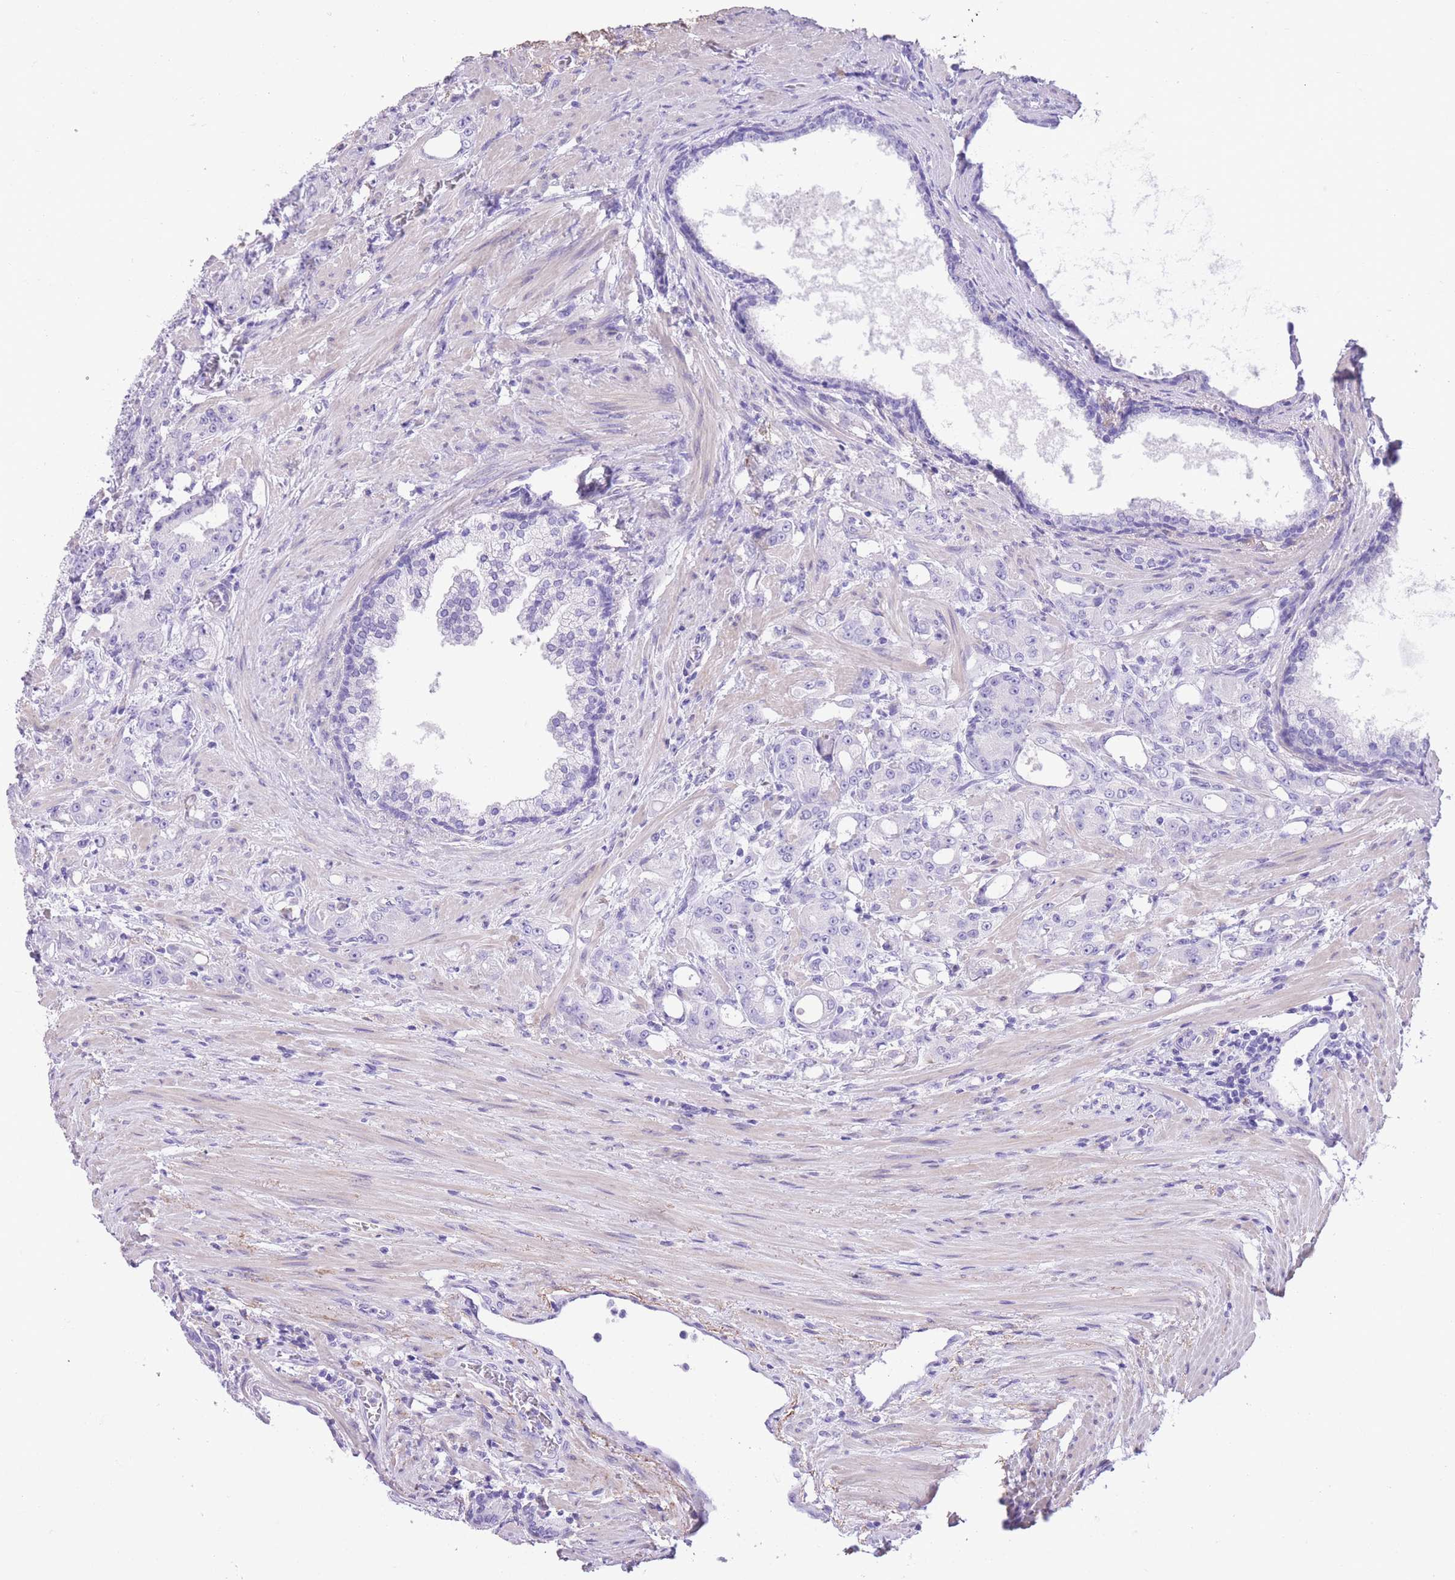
{"staining": {"intensity": "negative", "quantity": "none", "location": "none"}, "tissue": "prostate cancer", "cell_type": "Tumor cells", "image_type": "cancer", "snomed": [{"axis": "morphology", "description": "Adenocarcinoma, High grade"}, {"axis": "topography", "description": "Prostate"}], "caption": "Immunohistochemistry of human prostate adenocarcinoma (high-grade) reveals no positivity in tumor cells.", "gene": "RAI2", "patient": {"sex": "male", "age": 69}}